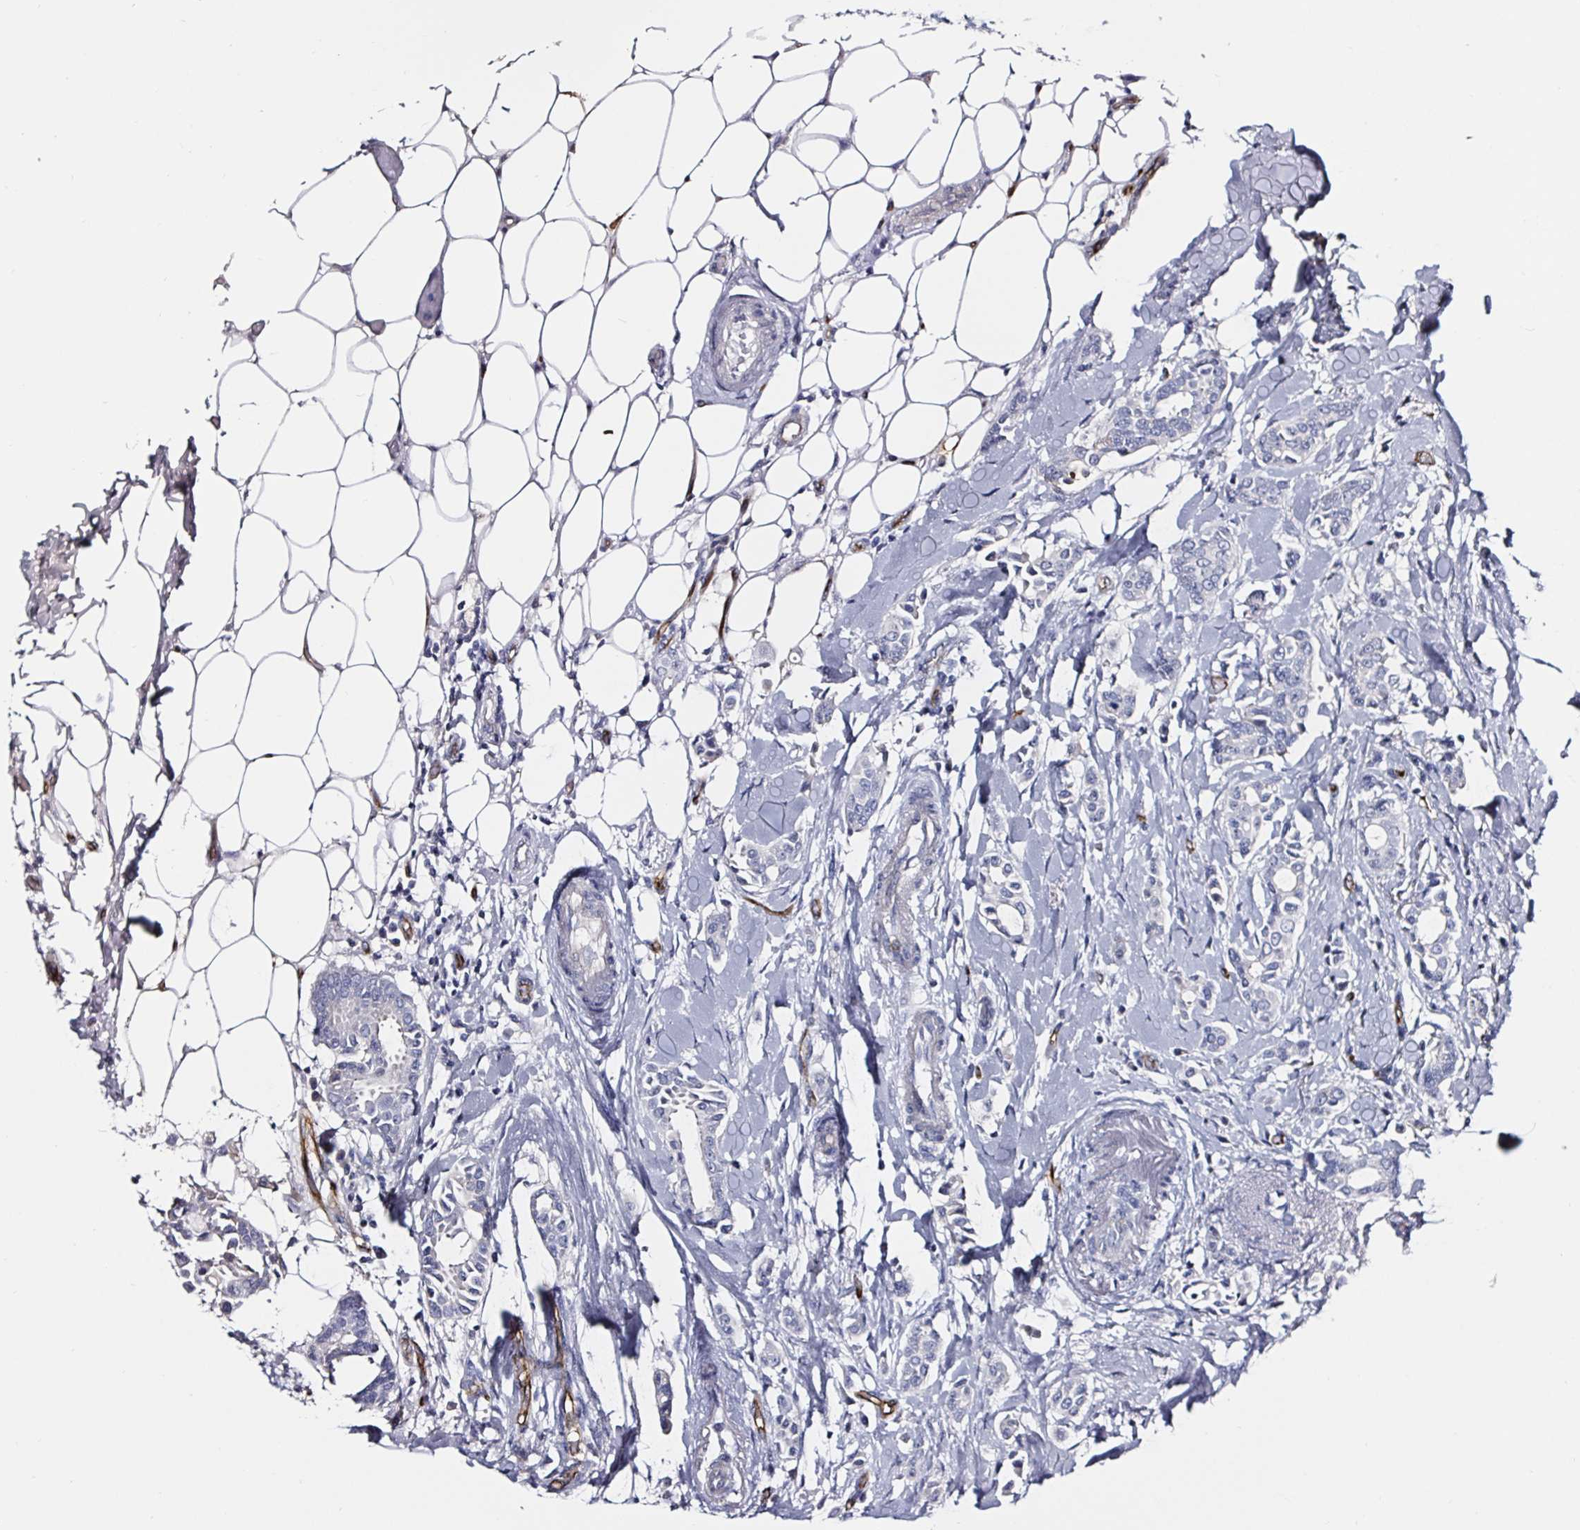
{"staining": {"intensity": "negative", "quantity": "none", "location": "none"}, "tissue": "breast cancer", "cell_type": "Tumor cells", "image_type": "cancer", "snomed": [{"axis": "morphology", "description": "Duct carcinoma"}, {"axis": "topography", "description": "Breast"}], "caption": "This image is of breast cancer stained with IHC to label a protein in brown with the nuclei are counter-stained blue. There is no expression in tumor cells.", "gene": "ACSBG2", "patient": {"sex": "female", "age": 64}}